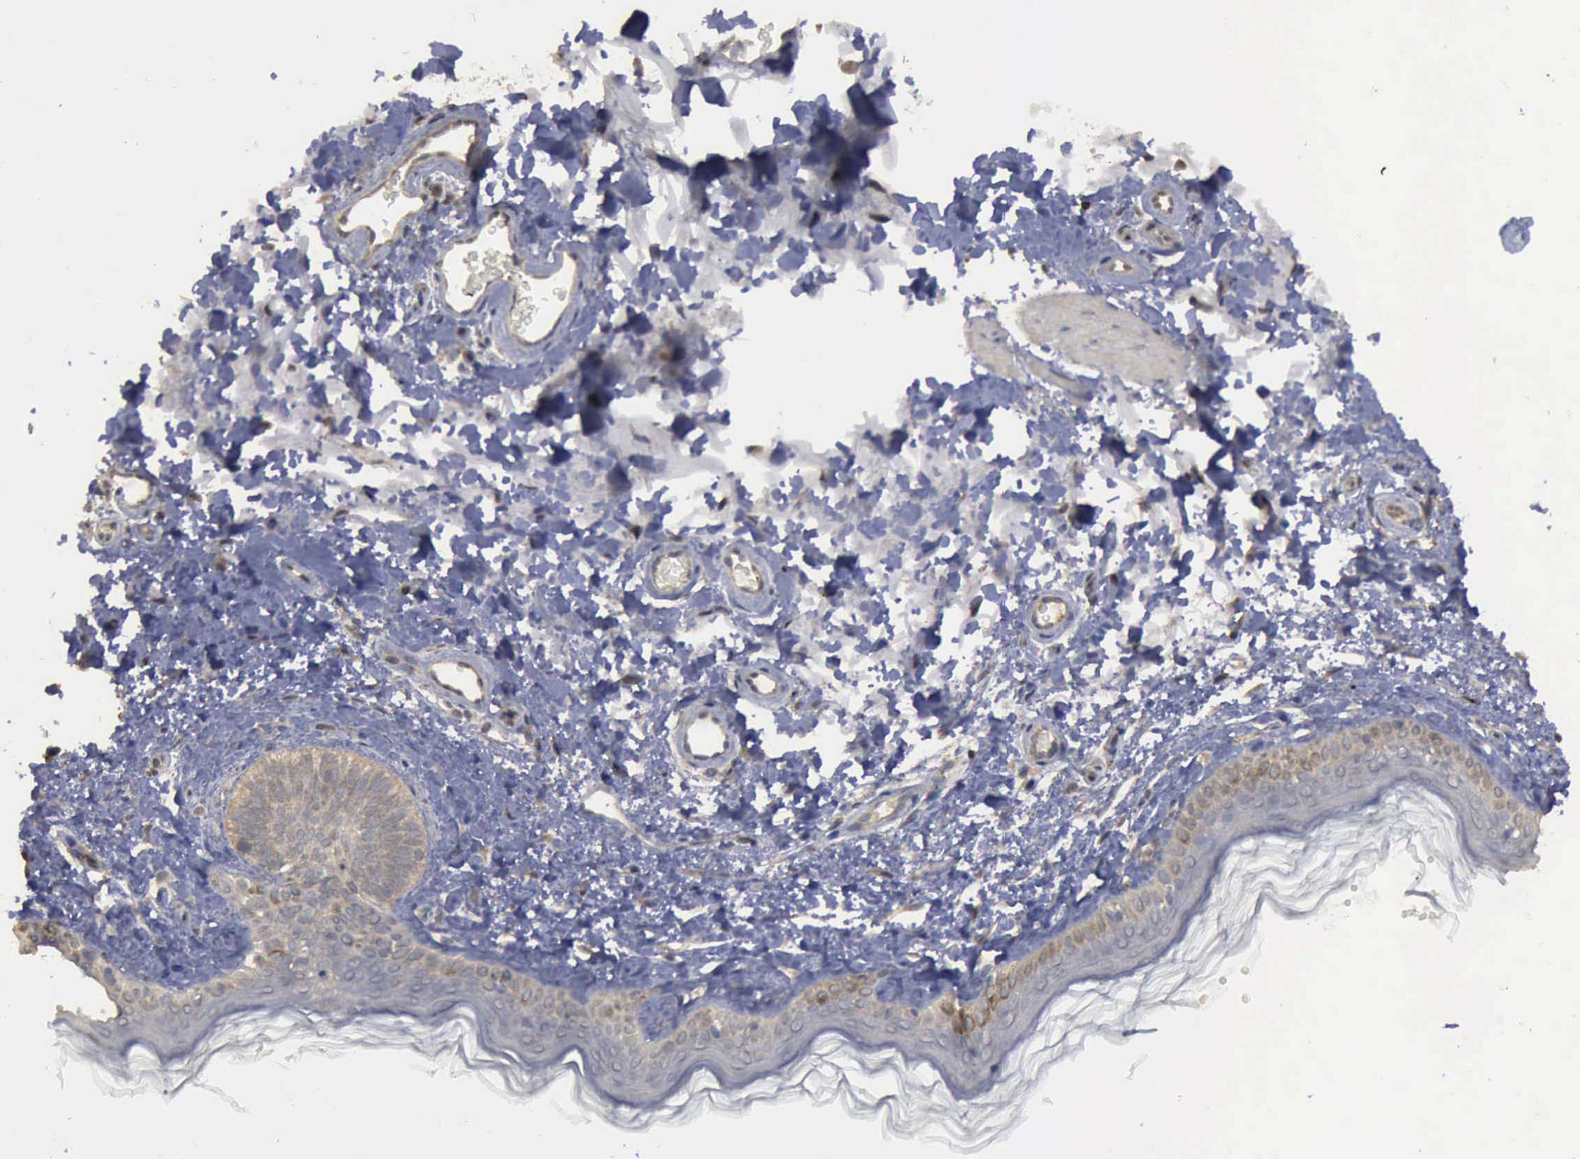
{"staining": {"intensity": "negative", "quantity": "none", "location": "none"}, "tissue": "skin", "cell_type": "Fibroblasts", "image_type": "normal", "snomed": [{"axis": "morphology", "description": "Normal tissue, NOS"}, {"axis": "topography", "description": "Skin"}], "caption": "This is an immunohistochemistry image of benign human skin. There is no positivity in fibroblasts.", "gene": "CRKL", "patient": {"sex": "male", "age": 63}}